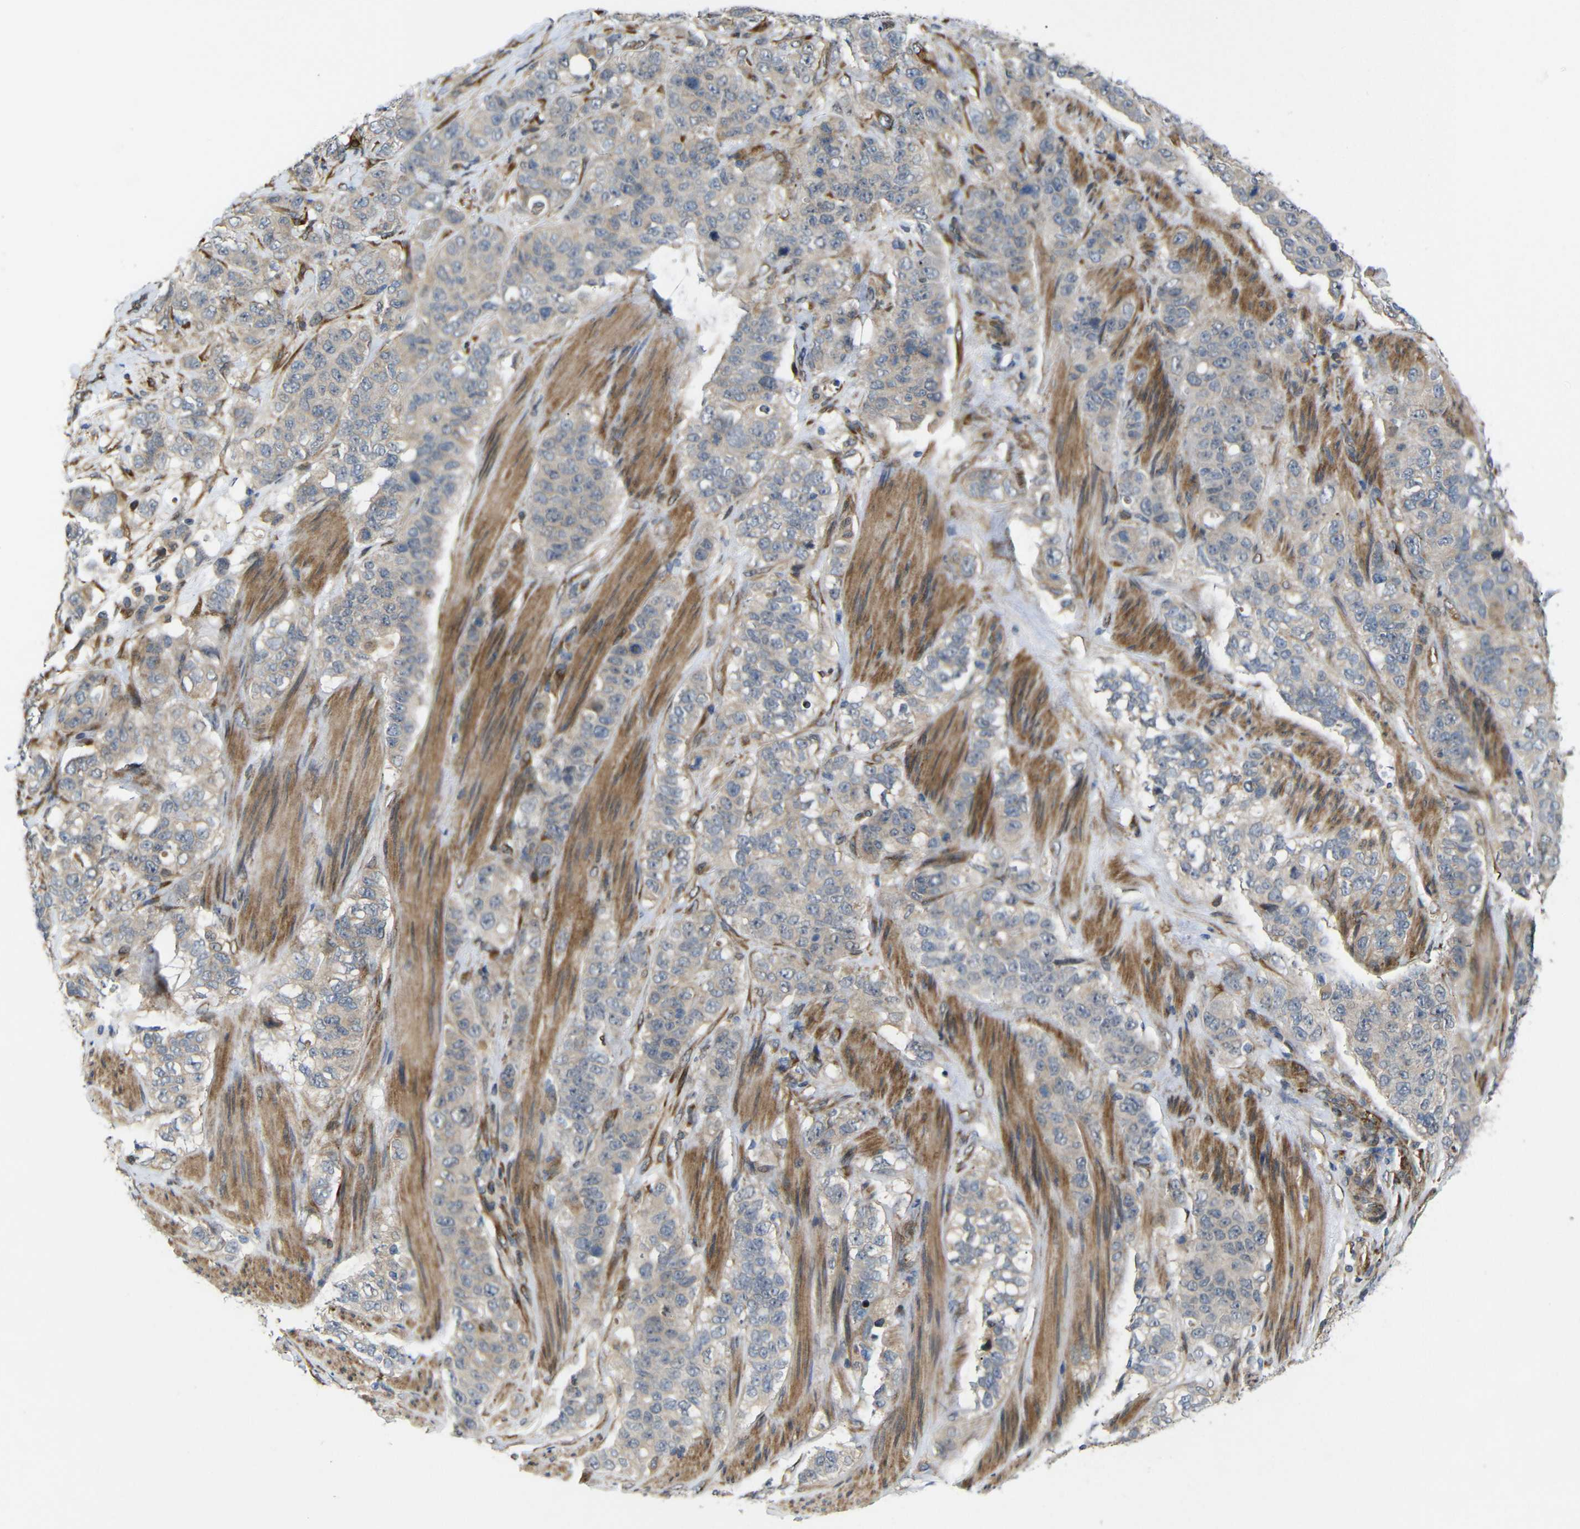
{"staining": {"intensity": "weak", "quantity": ">75%", "location": "cytoplasmic/membranous"}, "tissue": "stomach cancer", "cell_type": "Tumor cells", "image_type": "cancer", "snomed": [{"axis": "morphology", "description": "Adenocarcinoma, NOS"}, {"axis": "topography", "description": "Stomach"}], "caption": "Protein expression analysis of adenocarcinoma (stomach) demonstrates weak cytoplasmic/membranous staining in approximately >75% of tumor cells. The protein is shown in brown color, while the nuclei are stained blue.", "gene": "P3H2", "patient": {"sex": "male", "age": 48}}